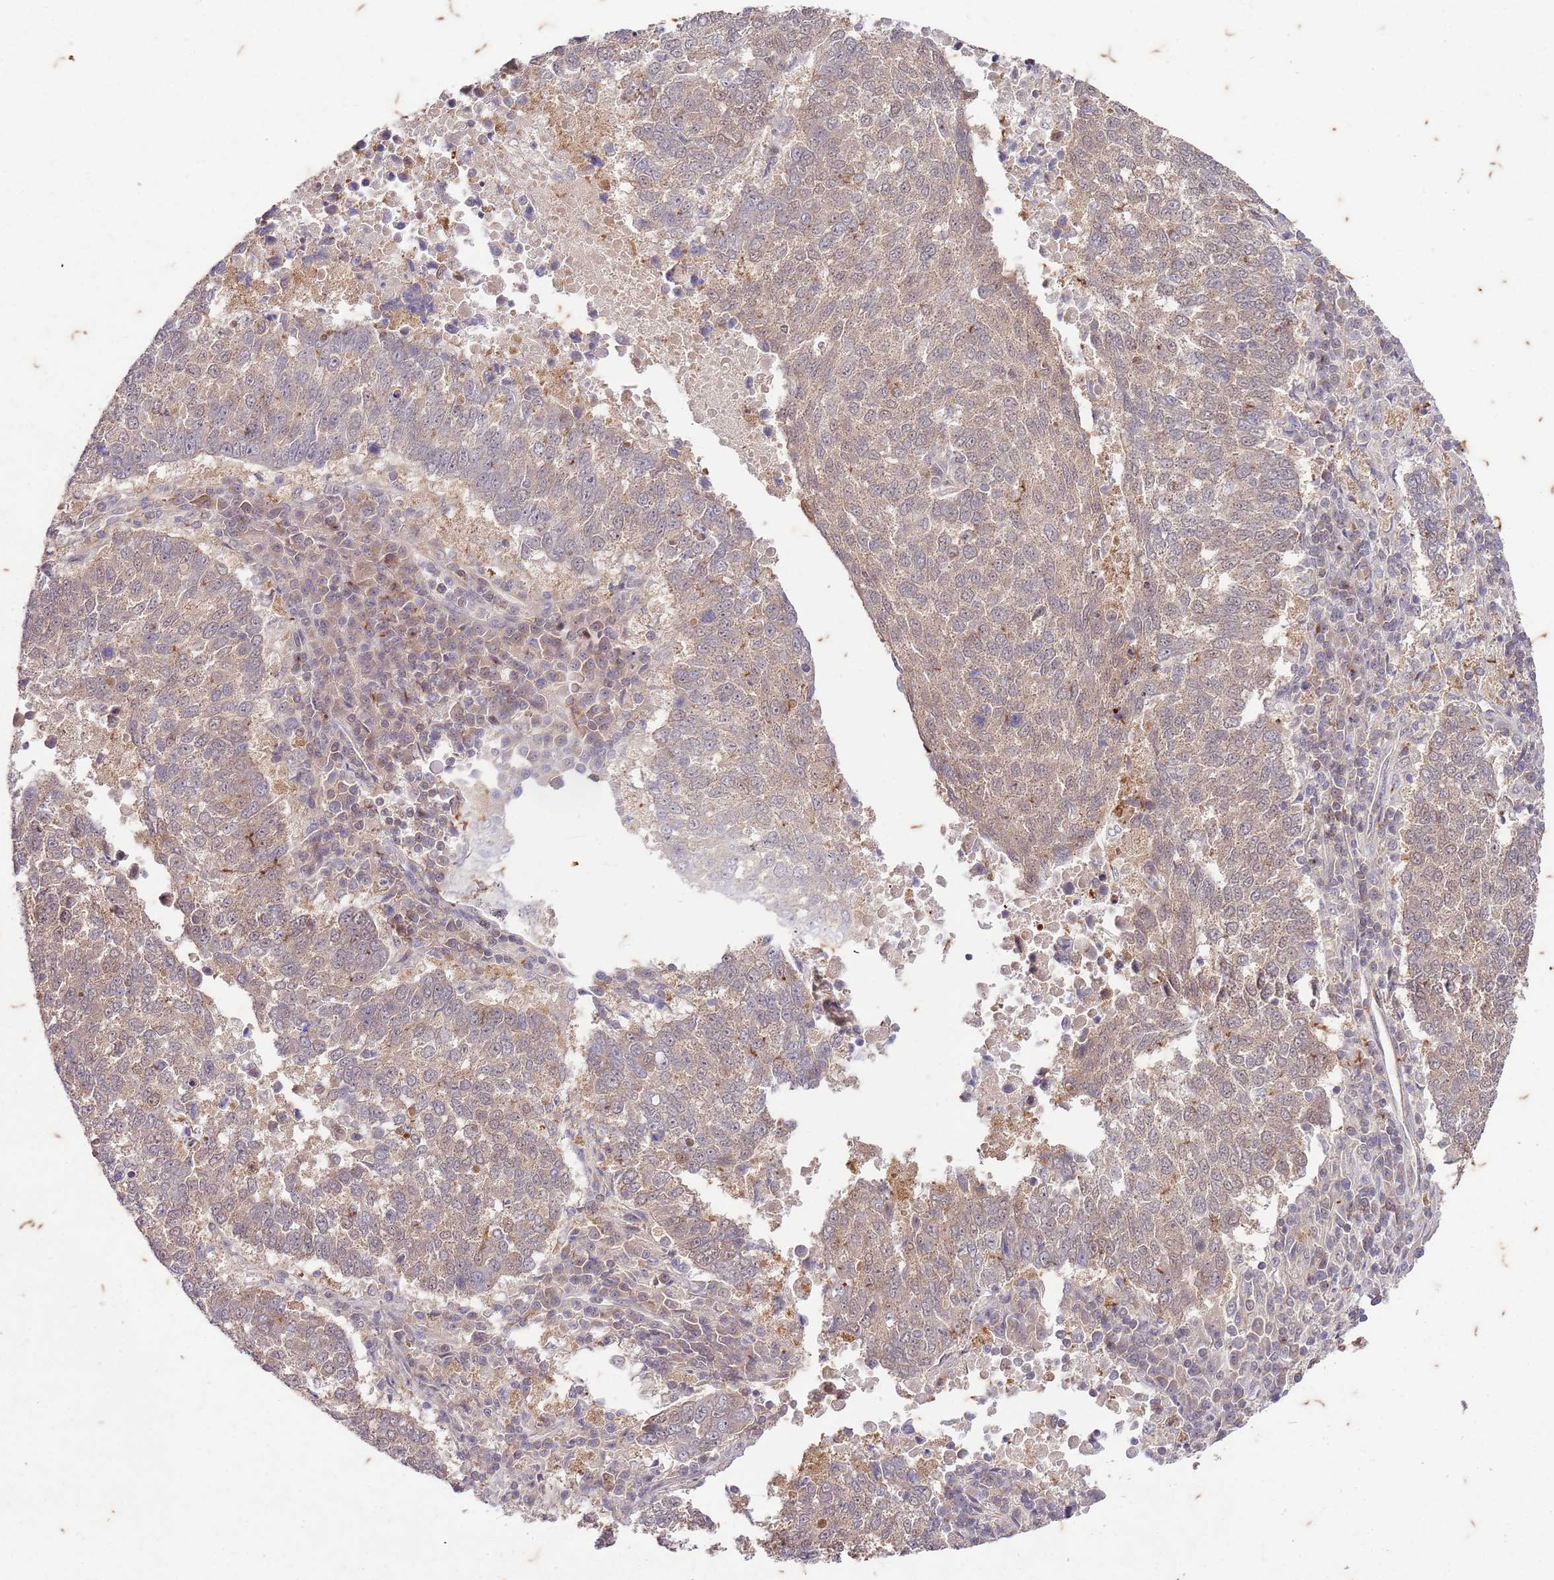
{"staining": {"intensity": "weak", "quantity": "25%-75%", "location": "cytoplasmic/membranous"}, "tissue": "lung cancer", "cell_type": "Tumor cells", "image_type": "cancer", "snomed": [{"axis": "morphology", "description": "Squamous cell carcinoma, NOS"}, {"axis": "topography", "description": "Lung"}], "caption": "A brown stain labels weak cytoplasmic/membranous positivity of a protein in human lung cancer (squamous cell carcinoma) tumor cells. Using DAB (brown) and hematoxylin (blue) stains, captured at high magnification using brightfield microscopy.", "gene": "RAPGEF3", "patient": {"sex": "male", "age": 73}}